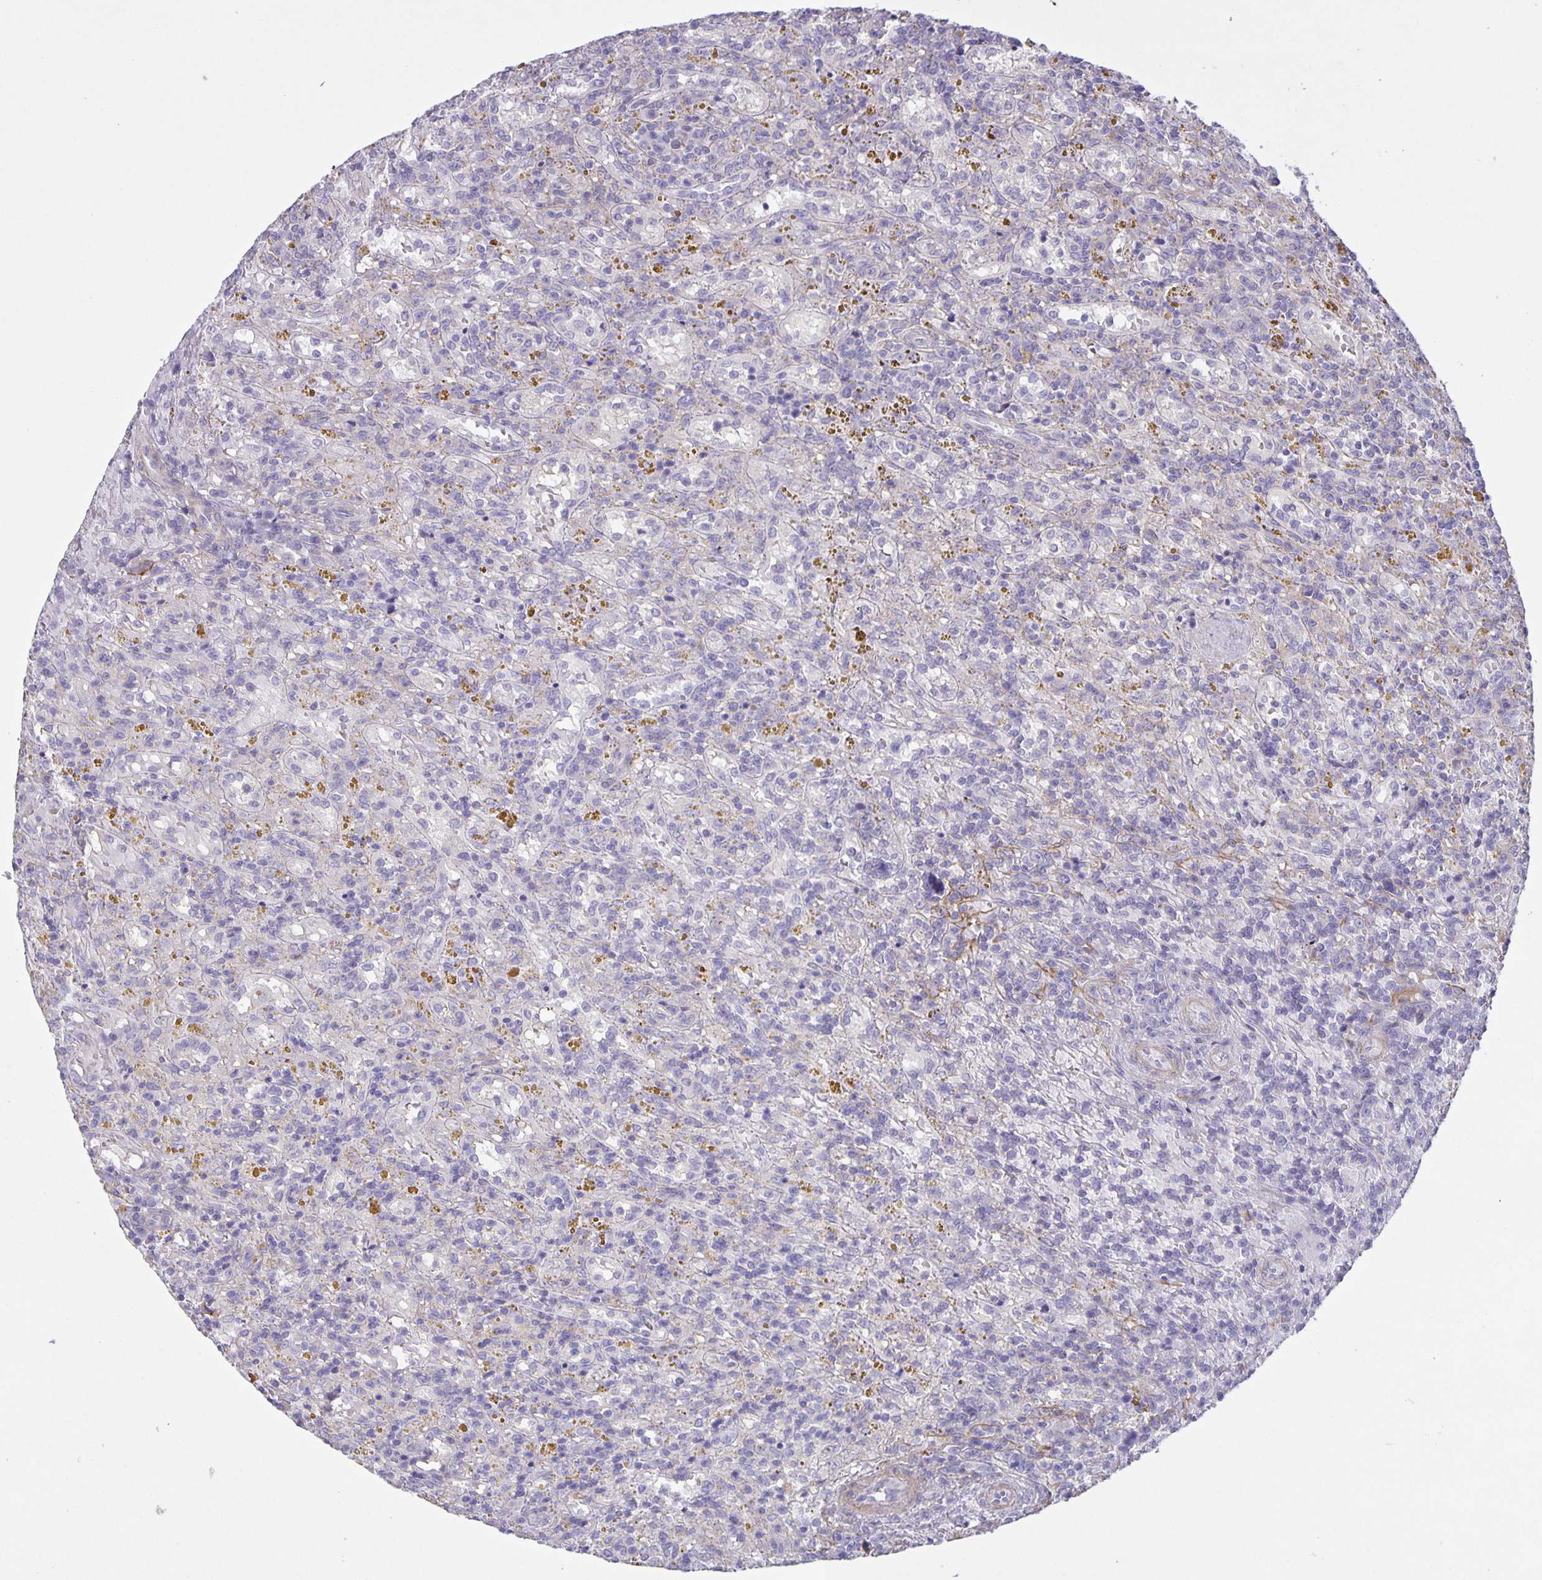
{"staining": {"intensity": "negative", "quantity": "none", "location": "none"}, "tissue": "lymphoma", "cell_type": "Tumor cells", "image_type": "cancer", "snomed": [{"axis": "morphology", "description": "Malignant lymphoma, non-Hodgkin's type, Low grade"}, {"axis": "topography", "description": "Spleen"}], "caption": "A high-resolution photomicrograph shows immunohistochemistry (IHC) staining of lymphoma, which exhibits no significant positivity in tumor cells.", "gene": "SRCIN1", "patient": {"sex": "female", "age": 65}}